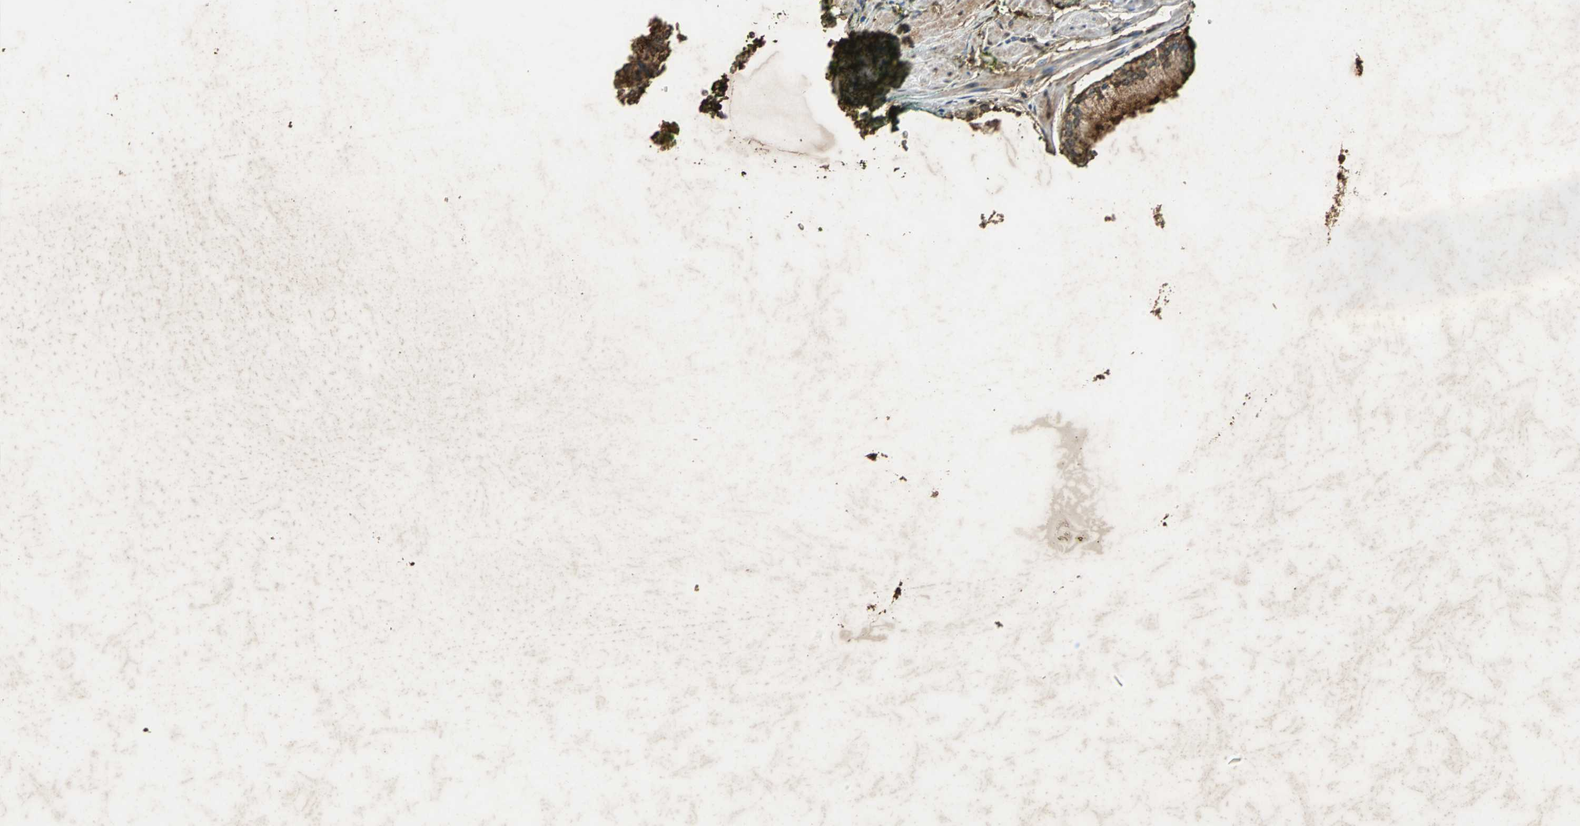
{"staining": {"intensity": "strong", "quantity": ">75%", "location": "cytoplasmic/membranous"}, "tissue": "prostate cancer", "cell_type": "Tumor cells", "image_type": "cancer", "snomed": [{"axis": "morphology", "description": "Adenocarcinoma, Low grade"}, {"axis": "topography", "description": "Prostate"}], "caption": "The image reveals a brown stain indicating the presence of a protein in the cytoplasmic/membranous of tumor cells in prostate cancer (adenocarcinoma (low-grade)).", "gene": "GAPDH", "patient": {"sex": "male", "age": 71}}